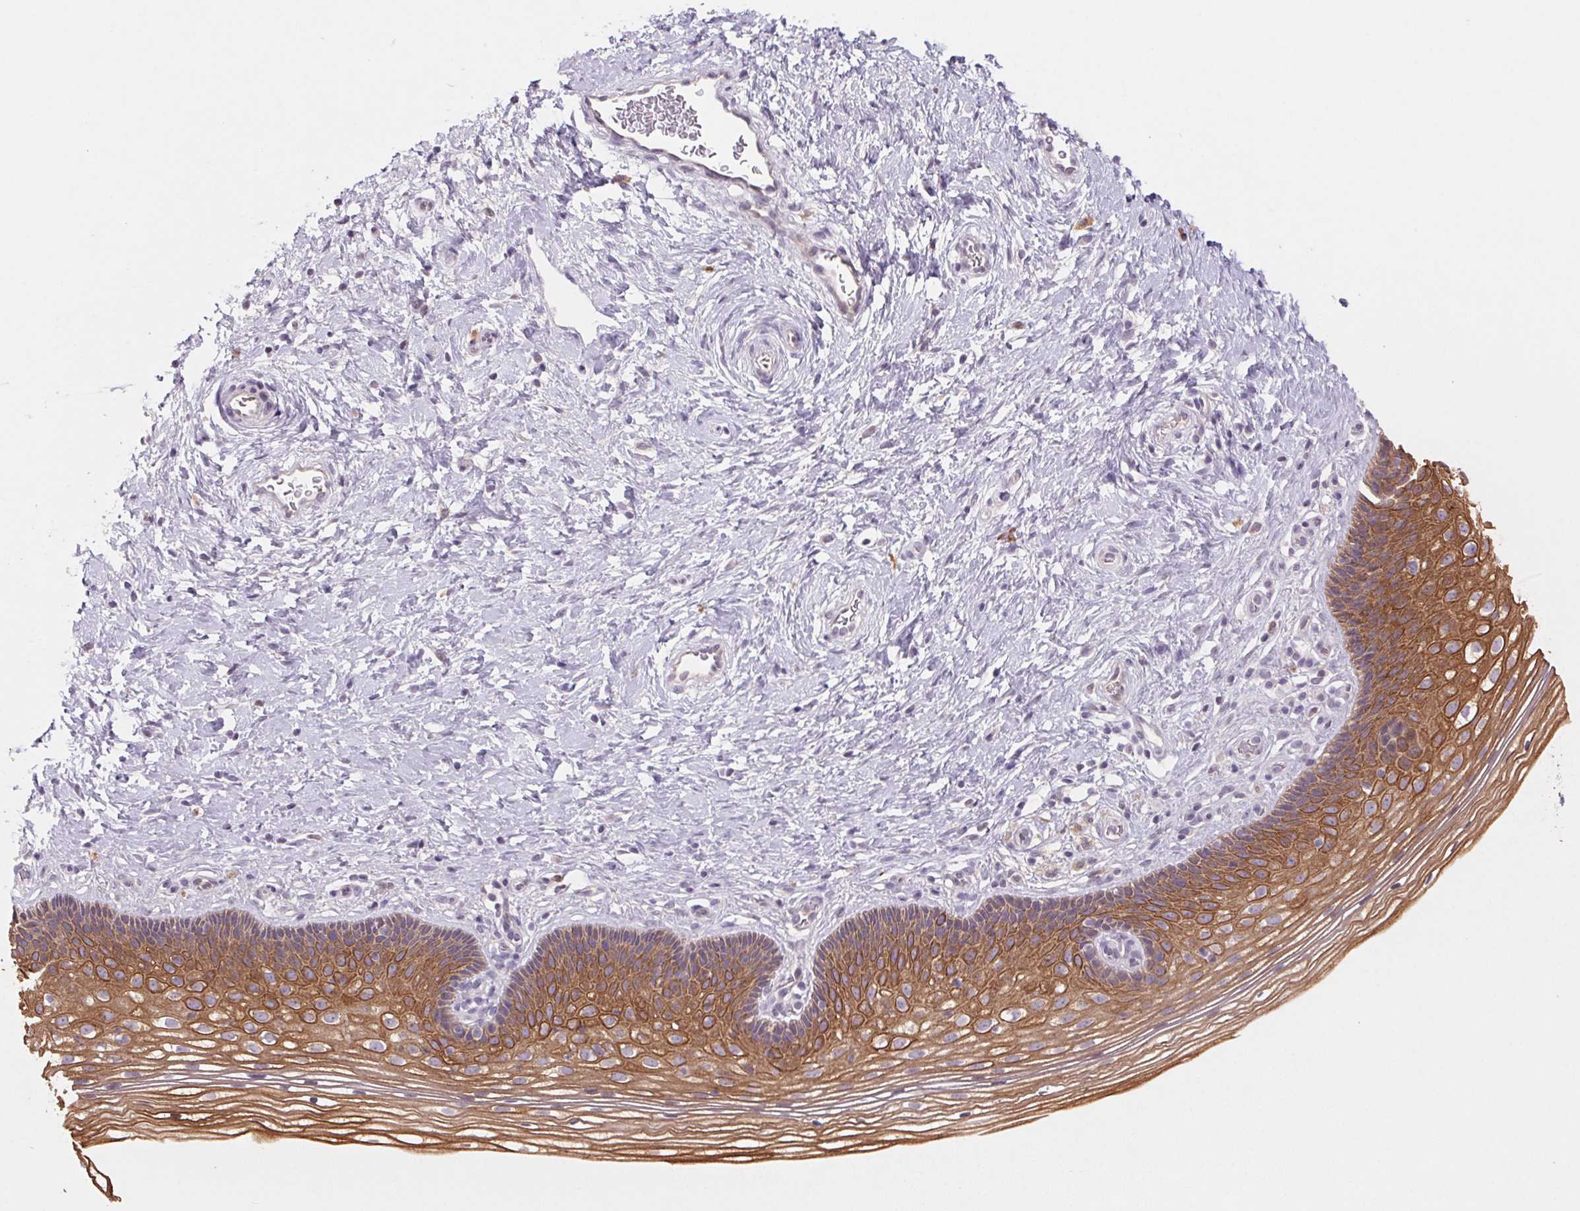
{"staining": {"intensity": "negative", "quantity": "none", "location": "none"}, "tissue": "cervix", "cell_type": "Glandular cells", "image_type": "normal", "snomed": [{"axis": "morphology", "description": "Normal tissue, NOS"}, {"axis": "topography", "description": "Cervix"}], "caption": "Cervix stained for a protein using immunohistochemistry exhibits no positivity glandular cells.", "gene": "KRT1", "patient": {"sex": "female", "age": 34}}